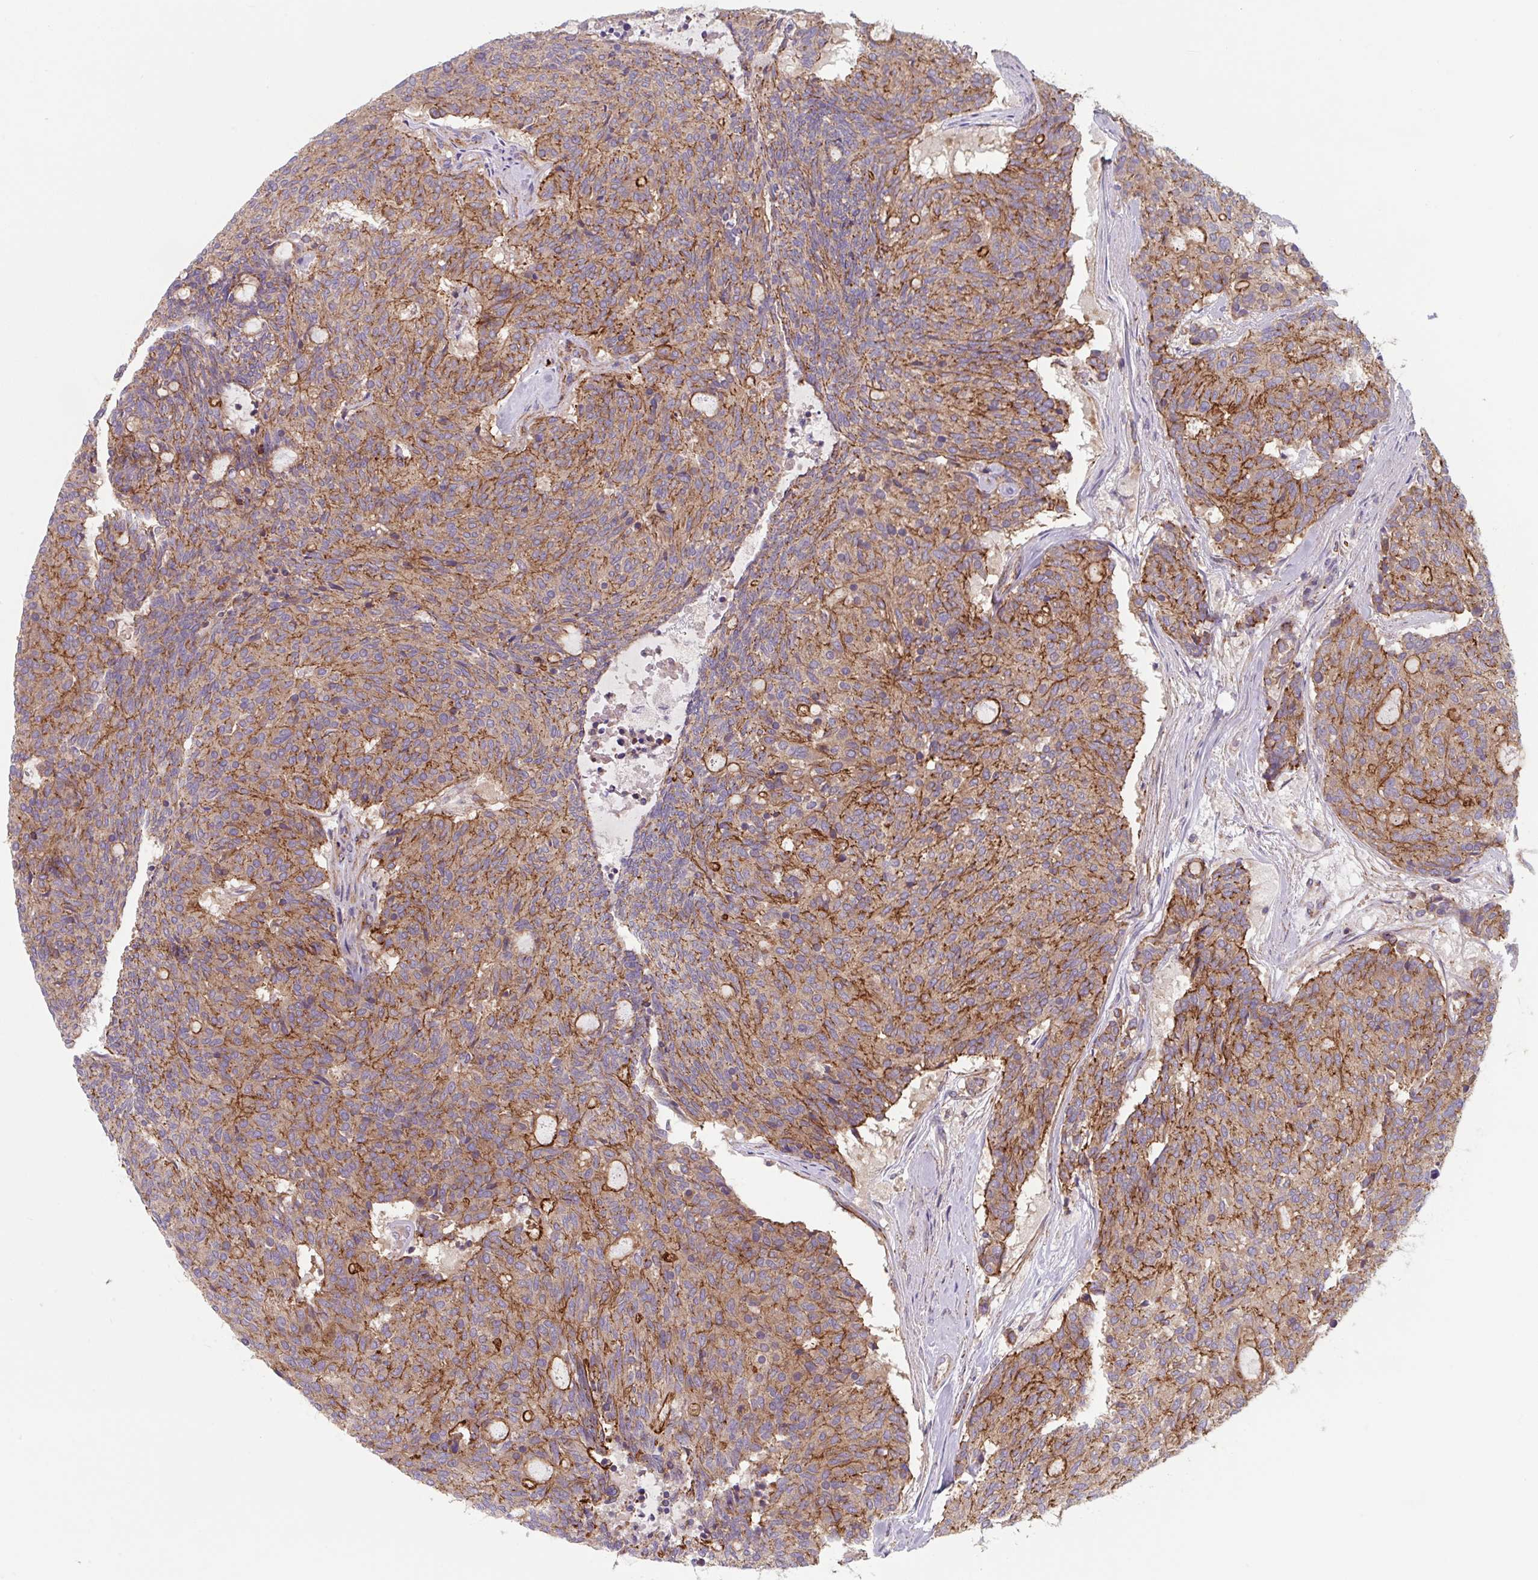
{"staining": {"intensity": "moderate", "quantity": ">75%", "location": "cytoplasmic/membranous"}, "tissue": "carcinoid", "cell_type": "Tumor cells", "image_type": "cancer", "snomed": [{"axis": "morphology", "description": "Carcinoid, malignant, NOS"}, {"axis": "topography", "description": "Pancreas"}], "caption": "Approximately >75% of tumor cells in carcinoid demonstrate moderate cytoplasmic/membranous protein positivity as visualized by brown immunohistochemical staining.", "gene": "DHFR2", "patient": {"sex": "female", "age": 54}}